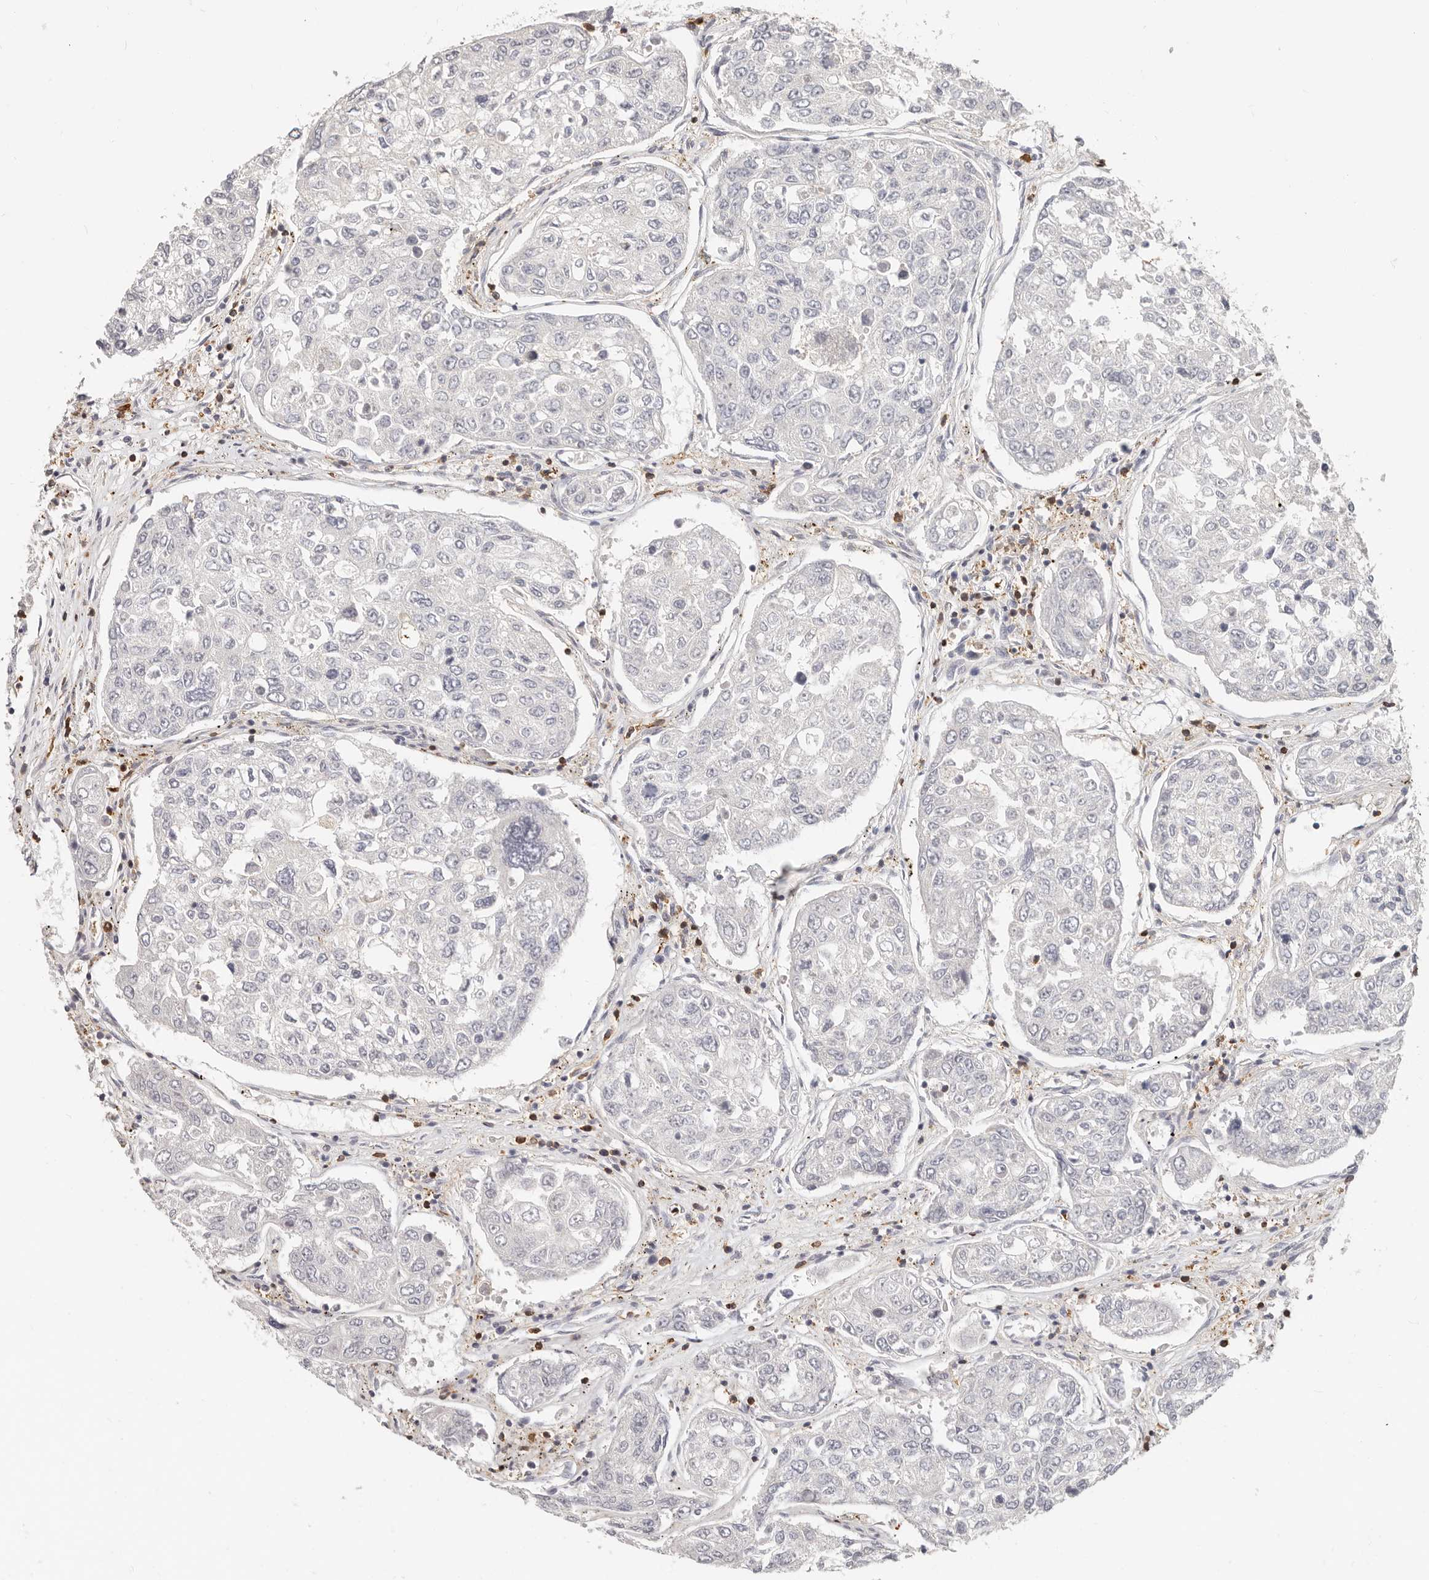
{"staining": {"intensity": "negative", "quantity": "none", "location": "none"}, "tissue": "urothelial cancer", "cell_type": "Tumor cells", "image_type": "cancer", "snomed": [{"axis": "morphology", "description": "Urothelial carcinoma, High grade"}, {"axis": "topography", "description": "Lymph node"}, {"axis": "topography", "description": "Urinary bladder"}], "caption": "This is an immunohistochemistry (IHC) image of human urothelial carcinoma (high-grade). There is no staining in tumor cells.", "gene": "TMEM63B", "patient": {"sex": "male", "age": 51}}